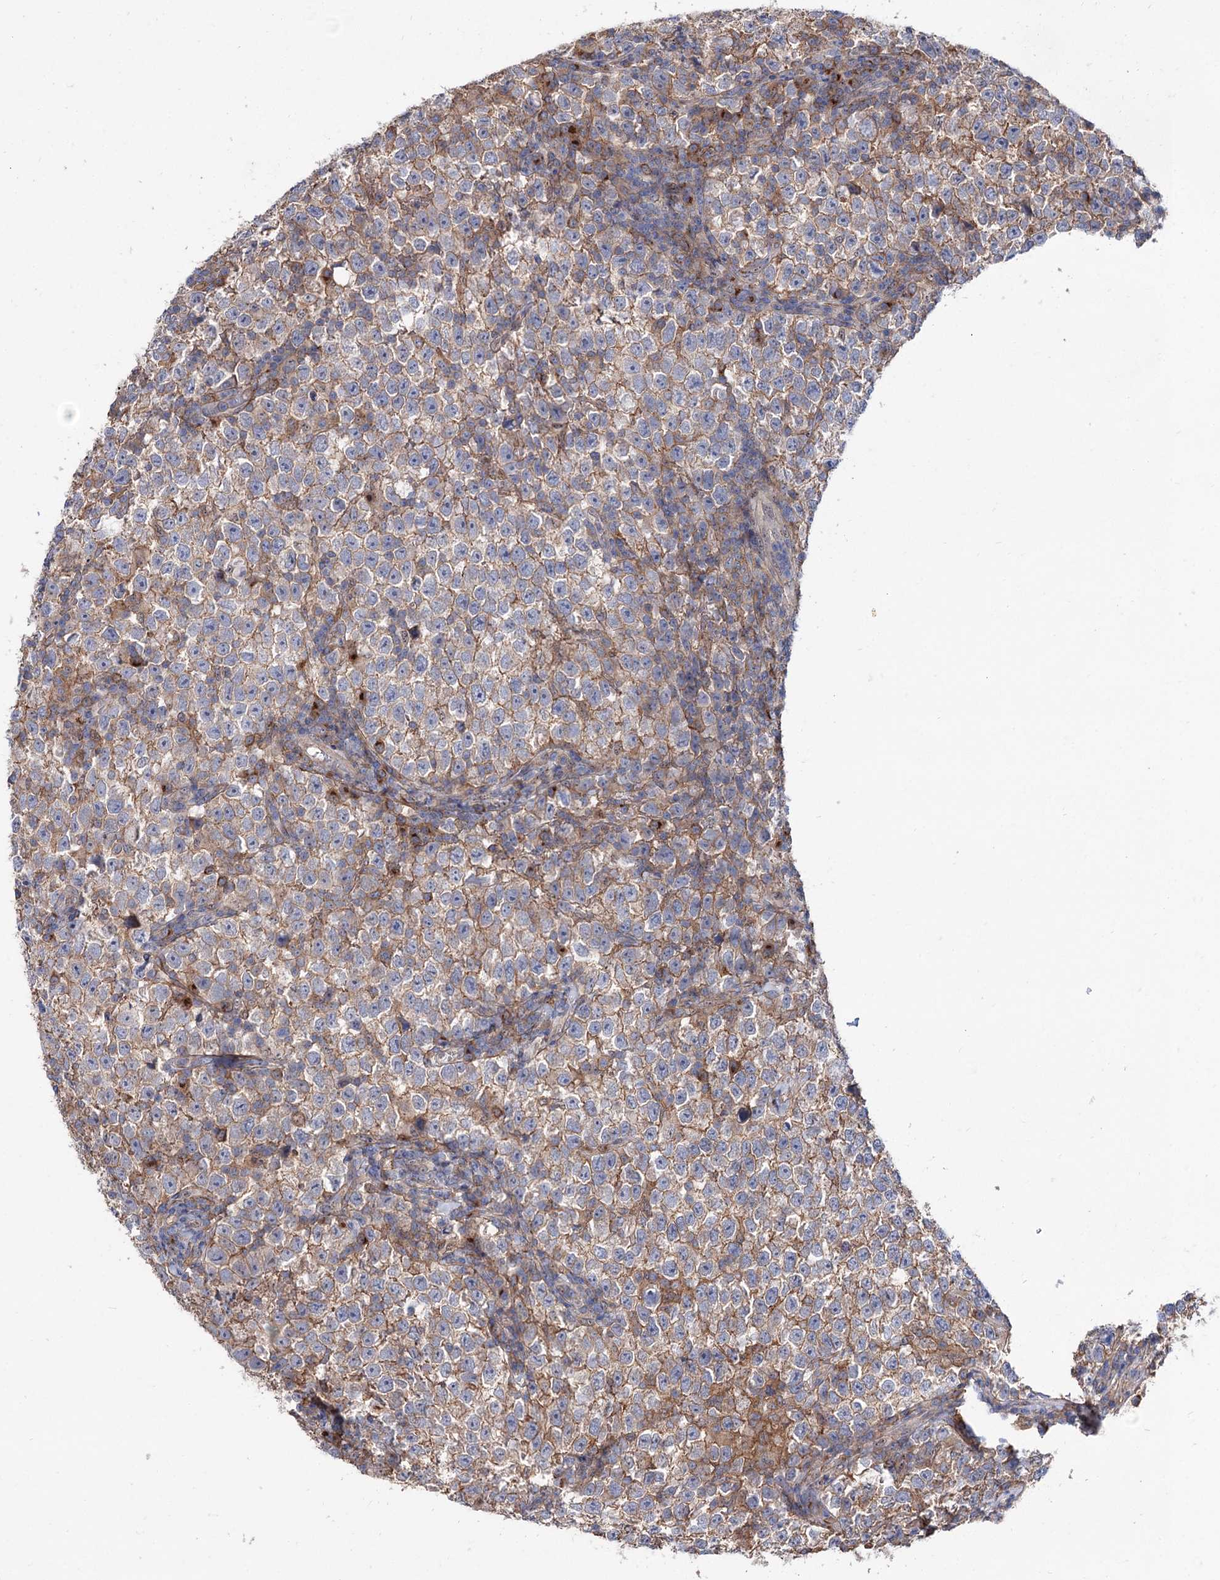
{"staining": {"intensity": "moderate", "quantity": ">75%", "location": "cytoplasmic/membranous"}, "tissue": "testis cancer", "cell_type": "Tumor cells", "image_type": "cancer", "snomed": [{"axis": "morphology", "description": "Normal tissue, NOS"}, {"axis": "morphology", "description": "Seminoma, NOS"}, {"axis": "topography", "description": "Testis"}], "caption": "Immunohistochemistry (IHC) of testis cancer exhibits medium levels of moderate cytoplasmic/membranous positivity in approximately >75% of tumor cells.", "gene": "SEC24A", "patient": {"sex": "male", "age": 43}}